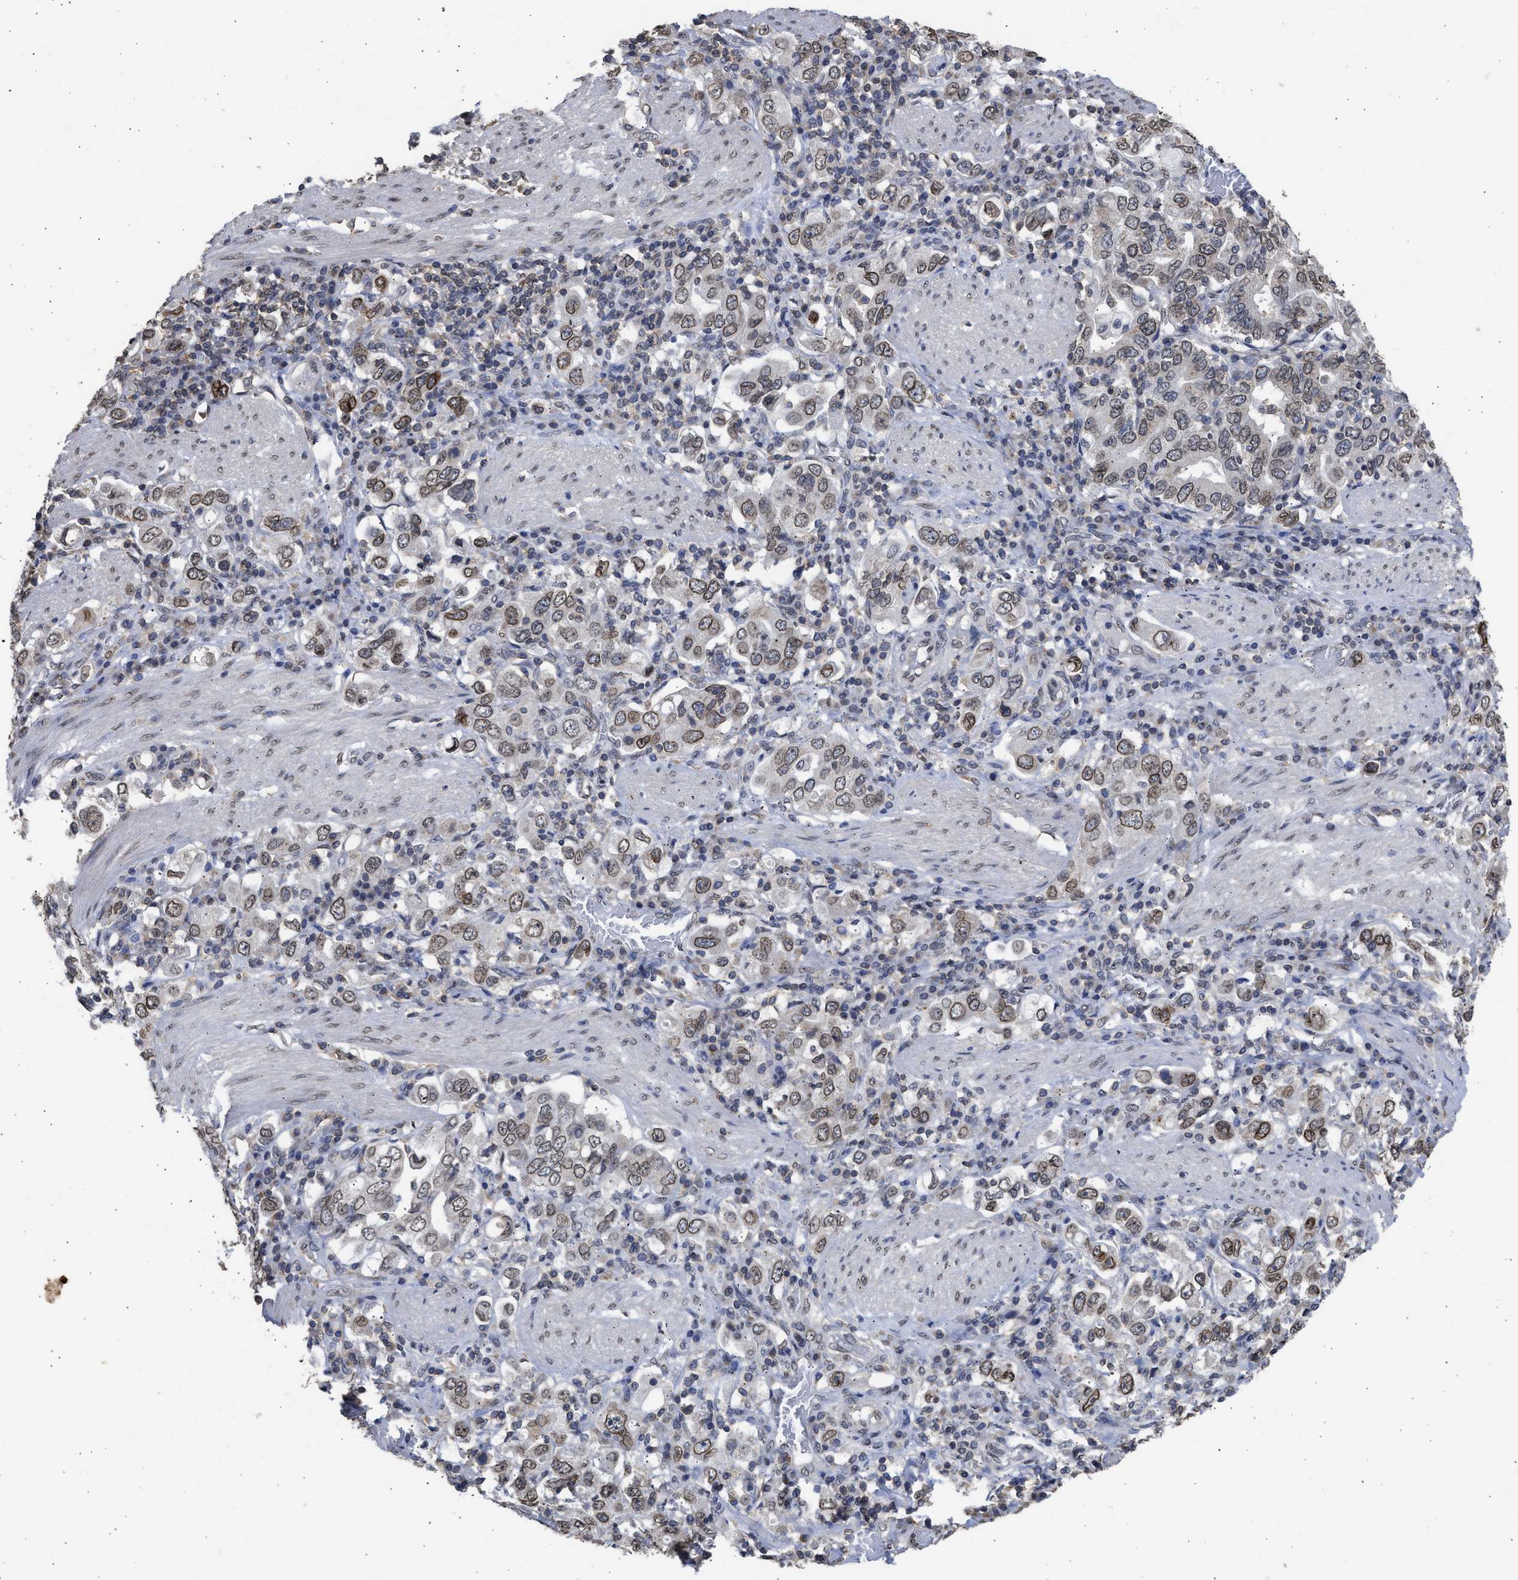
{"staining": {"intensity": "moderate", "quantity": "25%-75%", "location": "cytoplasmic/membranous,nuclear"}, "tissue": "stomach cancer", "cell_type": "Tumor cells", "image_type": "cancer", "snomed": [{"axis": "morphology", "description": "Adenocarcinoma, NOS"}, {"axis": "topography", "description": "Stomach, upper"}], "caption": "This is an image of immunohistochemistry (IHC) staining of adenocarcinoma (stomach), which shows moderate staining in the cytoplasmic/membranous and nuclear of tumor cells.", "gene": "NUP35", "patient": {"sex": "male", "age": 62}}